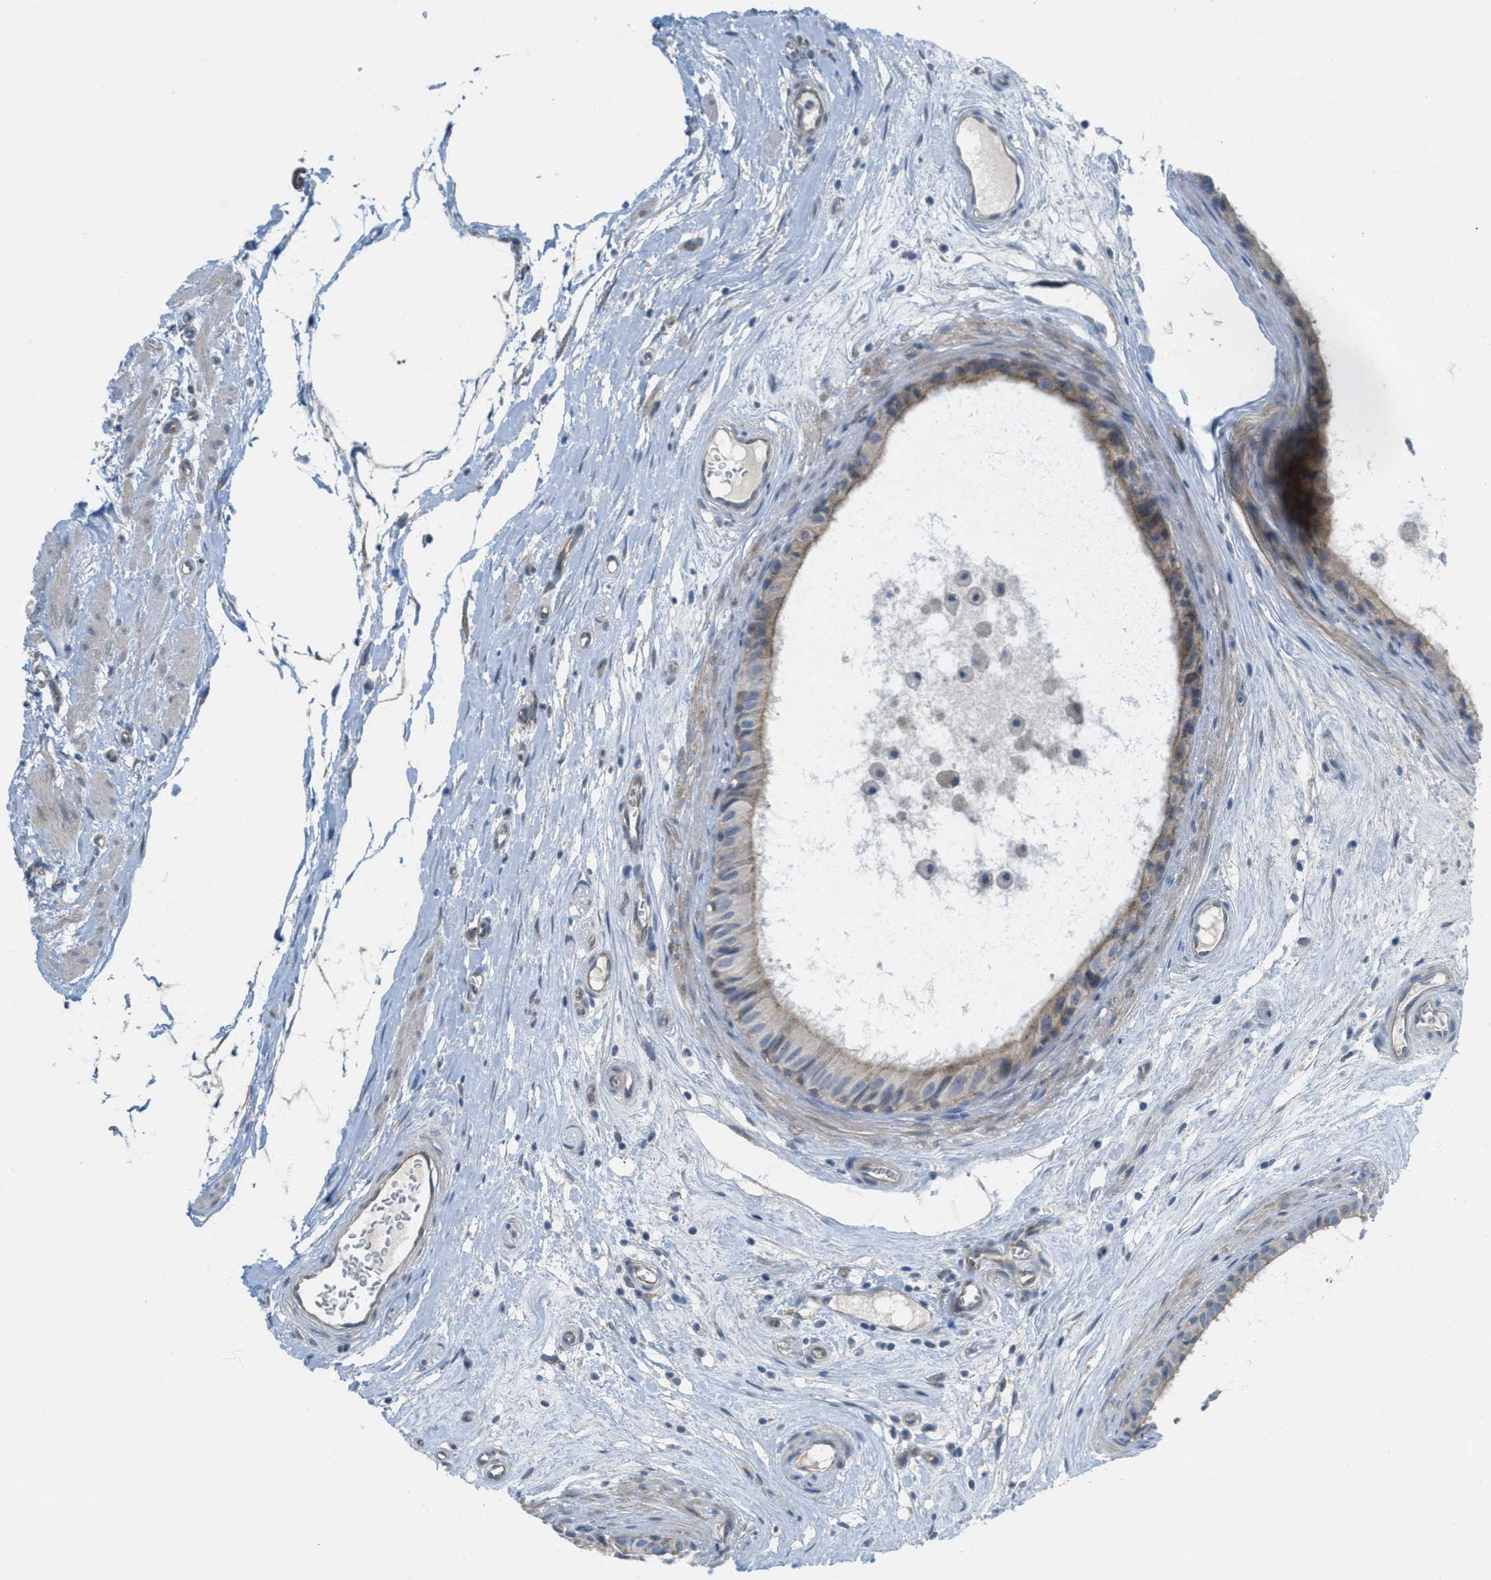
{"staining": {"intensity": "weak", "quantity": "25%-75%", "location": "cytoplasmic/membranous"}, "tissue": "epididymis", "cell_type": "Glandular cells", "image_type": "normal", "snomed": [{"axis": "morphology", "description": "Normal tissue, NOS"}, {"axis": "morphology", "description": "Inflammation, NOS"}, {"axis": "topography", "description": "Epididymis"}], "caption": "Normal epididymis exhibits weak cytoplasmic/membranous expression in about 25%-75% of glandular cells.", "gene": "ZFYVE9", "patient": {"sex": "male", "age": 85}}